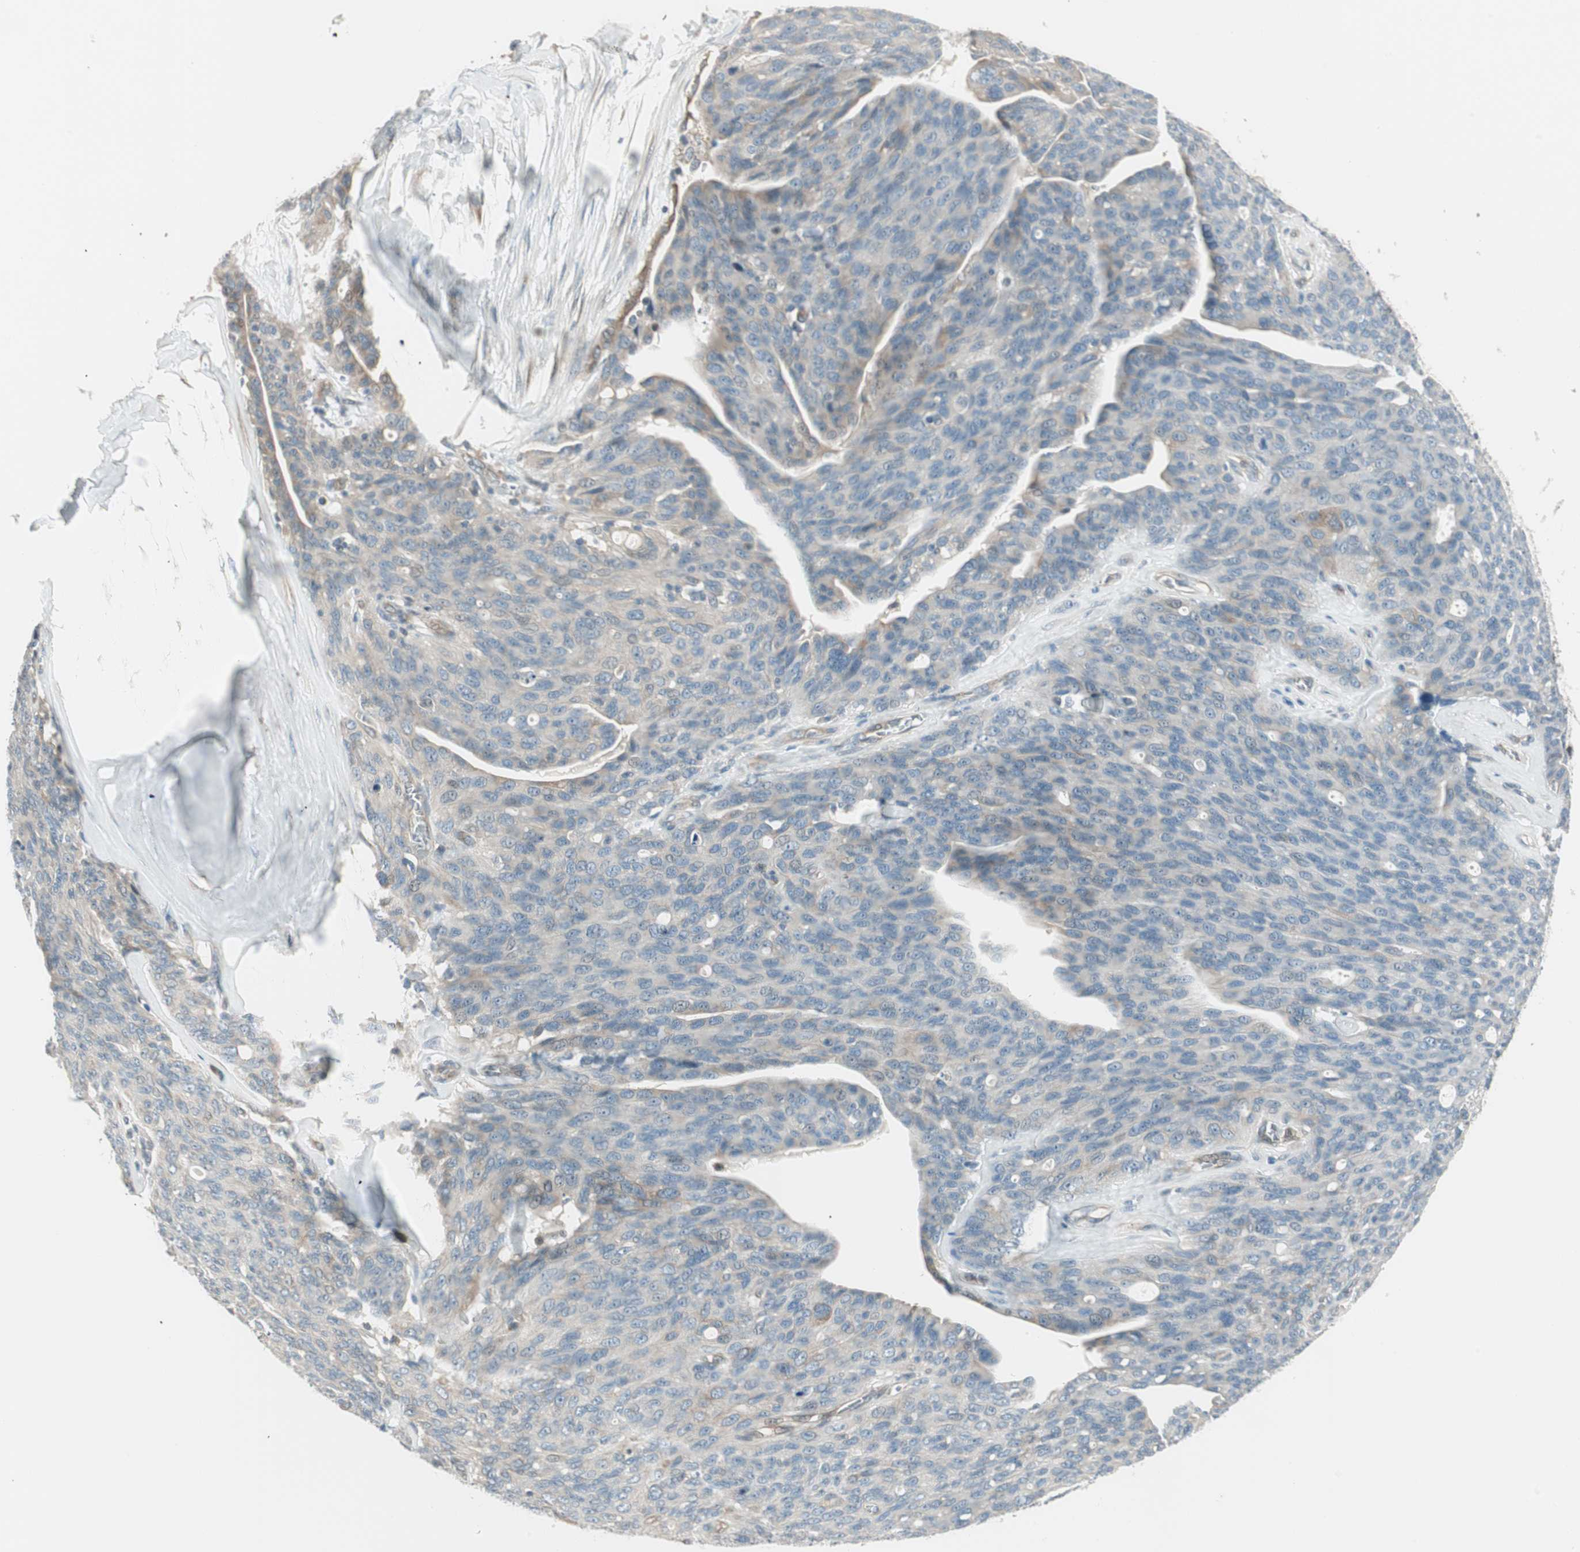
{"staining": {"intensity": "weak", "quantity": "<25%", "location": "cytoplasmic/membranous"}, "tissue": "ovarian cancer", "cell_type": "Tumor cells", "image_type": "cancer", "snomed": [{"axis": "morphology", "description": "Carcinoma, endometroid"}, {"axis": "topography", "description": "Ovary"}], "caption": "Immunohistochemical staining of endometroid carcinoma (ovarian) demonstrates no significant staining in tumor cells. (Brightfield microscopy of DAB IHC at high magnification).", "gene": "CGRRF1", "patient": {"sex": "female", "age": 60}}